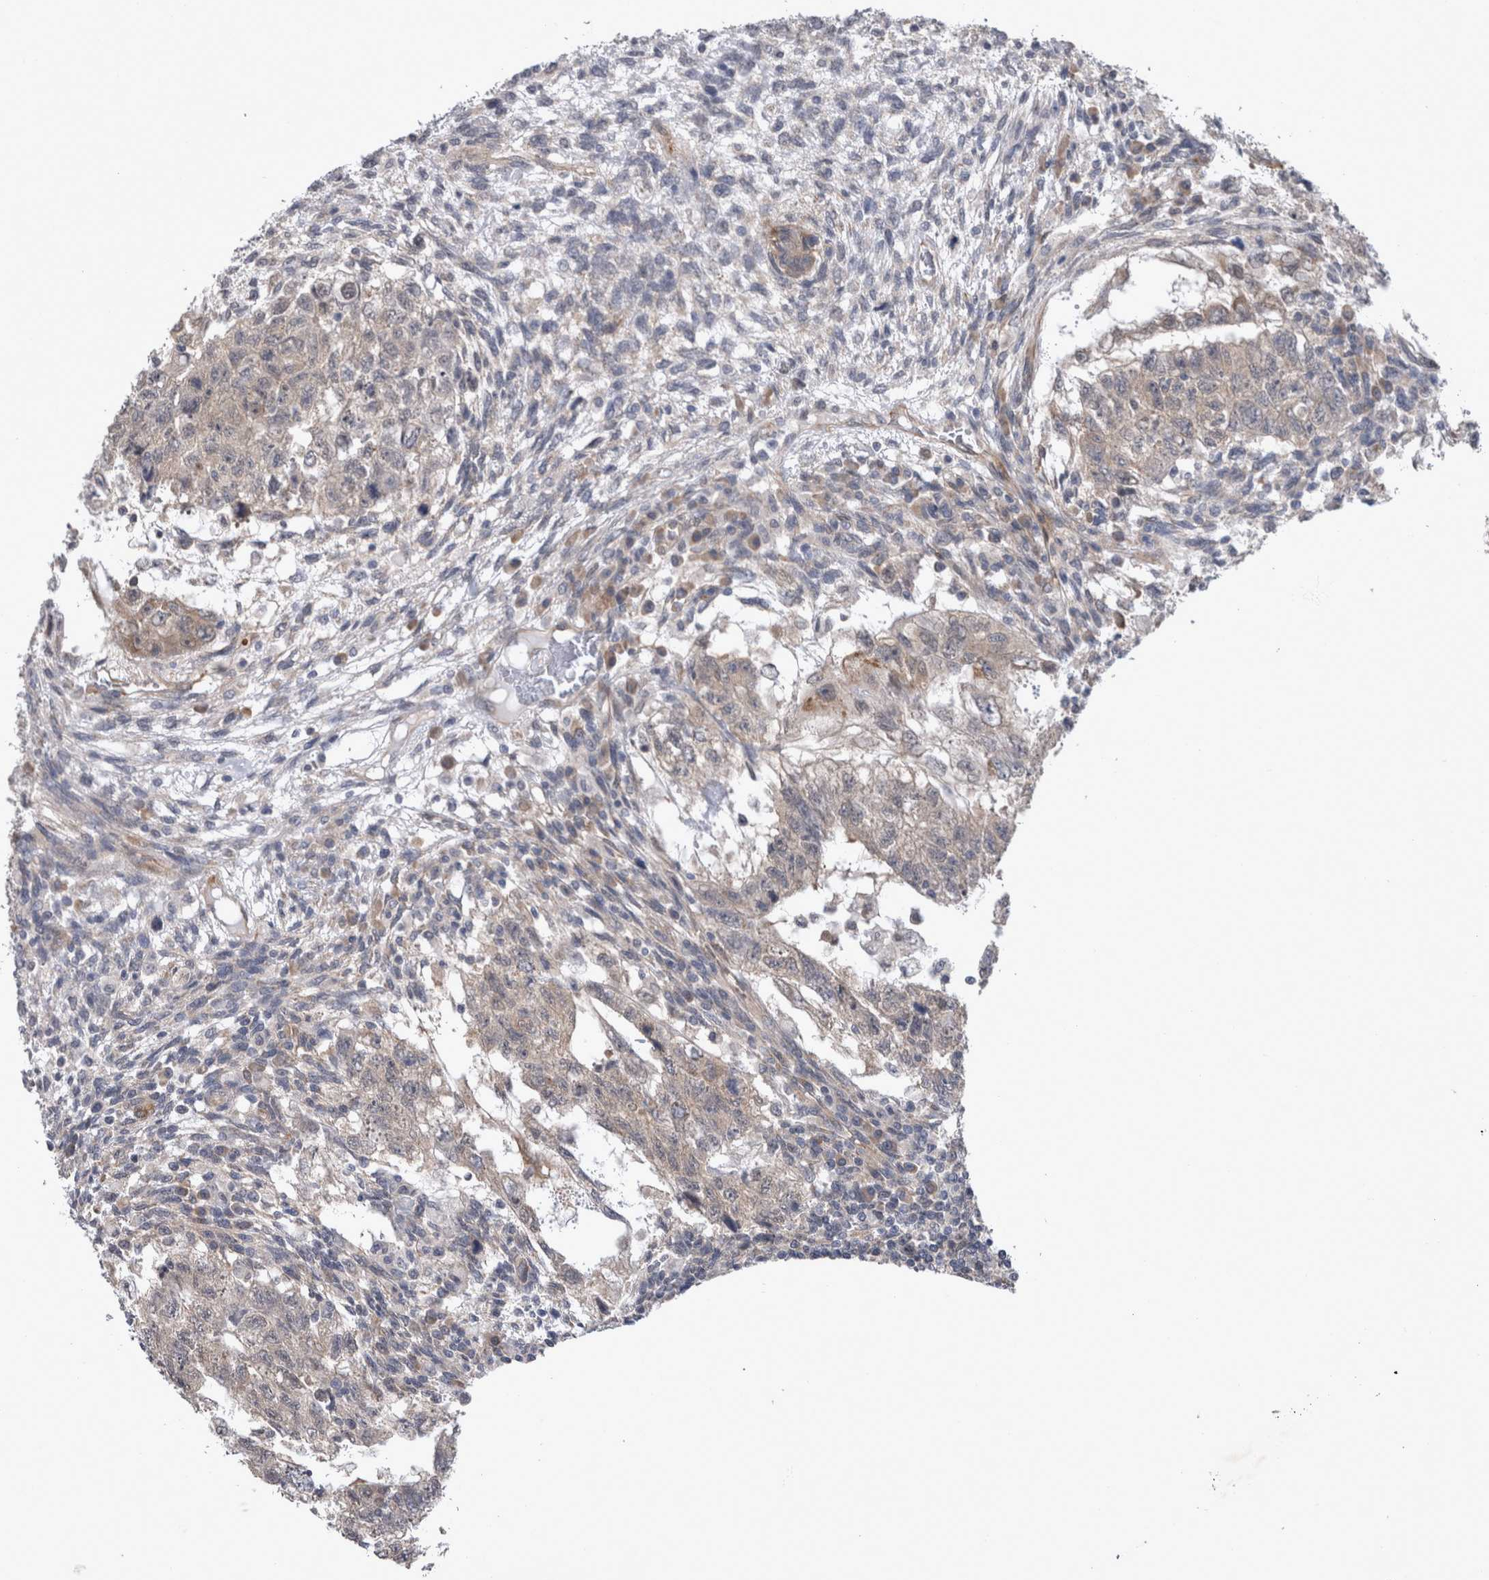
{"staining": {"intensity": "weak", "quantity": "25%-75%", "location": "cytoplasmic/membranous"}, "tissue": "testis cancer", "cell_type": "Tumor cells", "image_type": "cancer", "snomed": [{"axis": "morphology", "description": "Normal tissue, NOS"}, {"axis": "morphology", "description": "Carcinoma, Embryonal, NOS"}, {"axis": "topography", "description": "Testis"}], "caption": "Immunohistochemistry (IHC) of human testis embryonal carcinoma displays low levels of weak cytoplasmic/membranous staining in approximately 25%-75% of tumor cells.", "gene": "DDX6", "patient": {"sex": "male", "age": 36}}